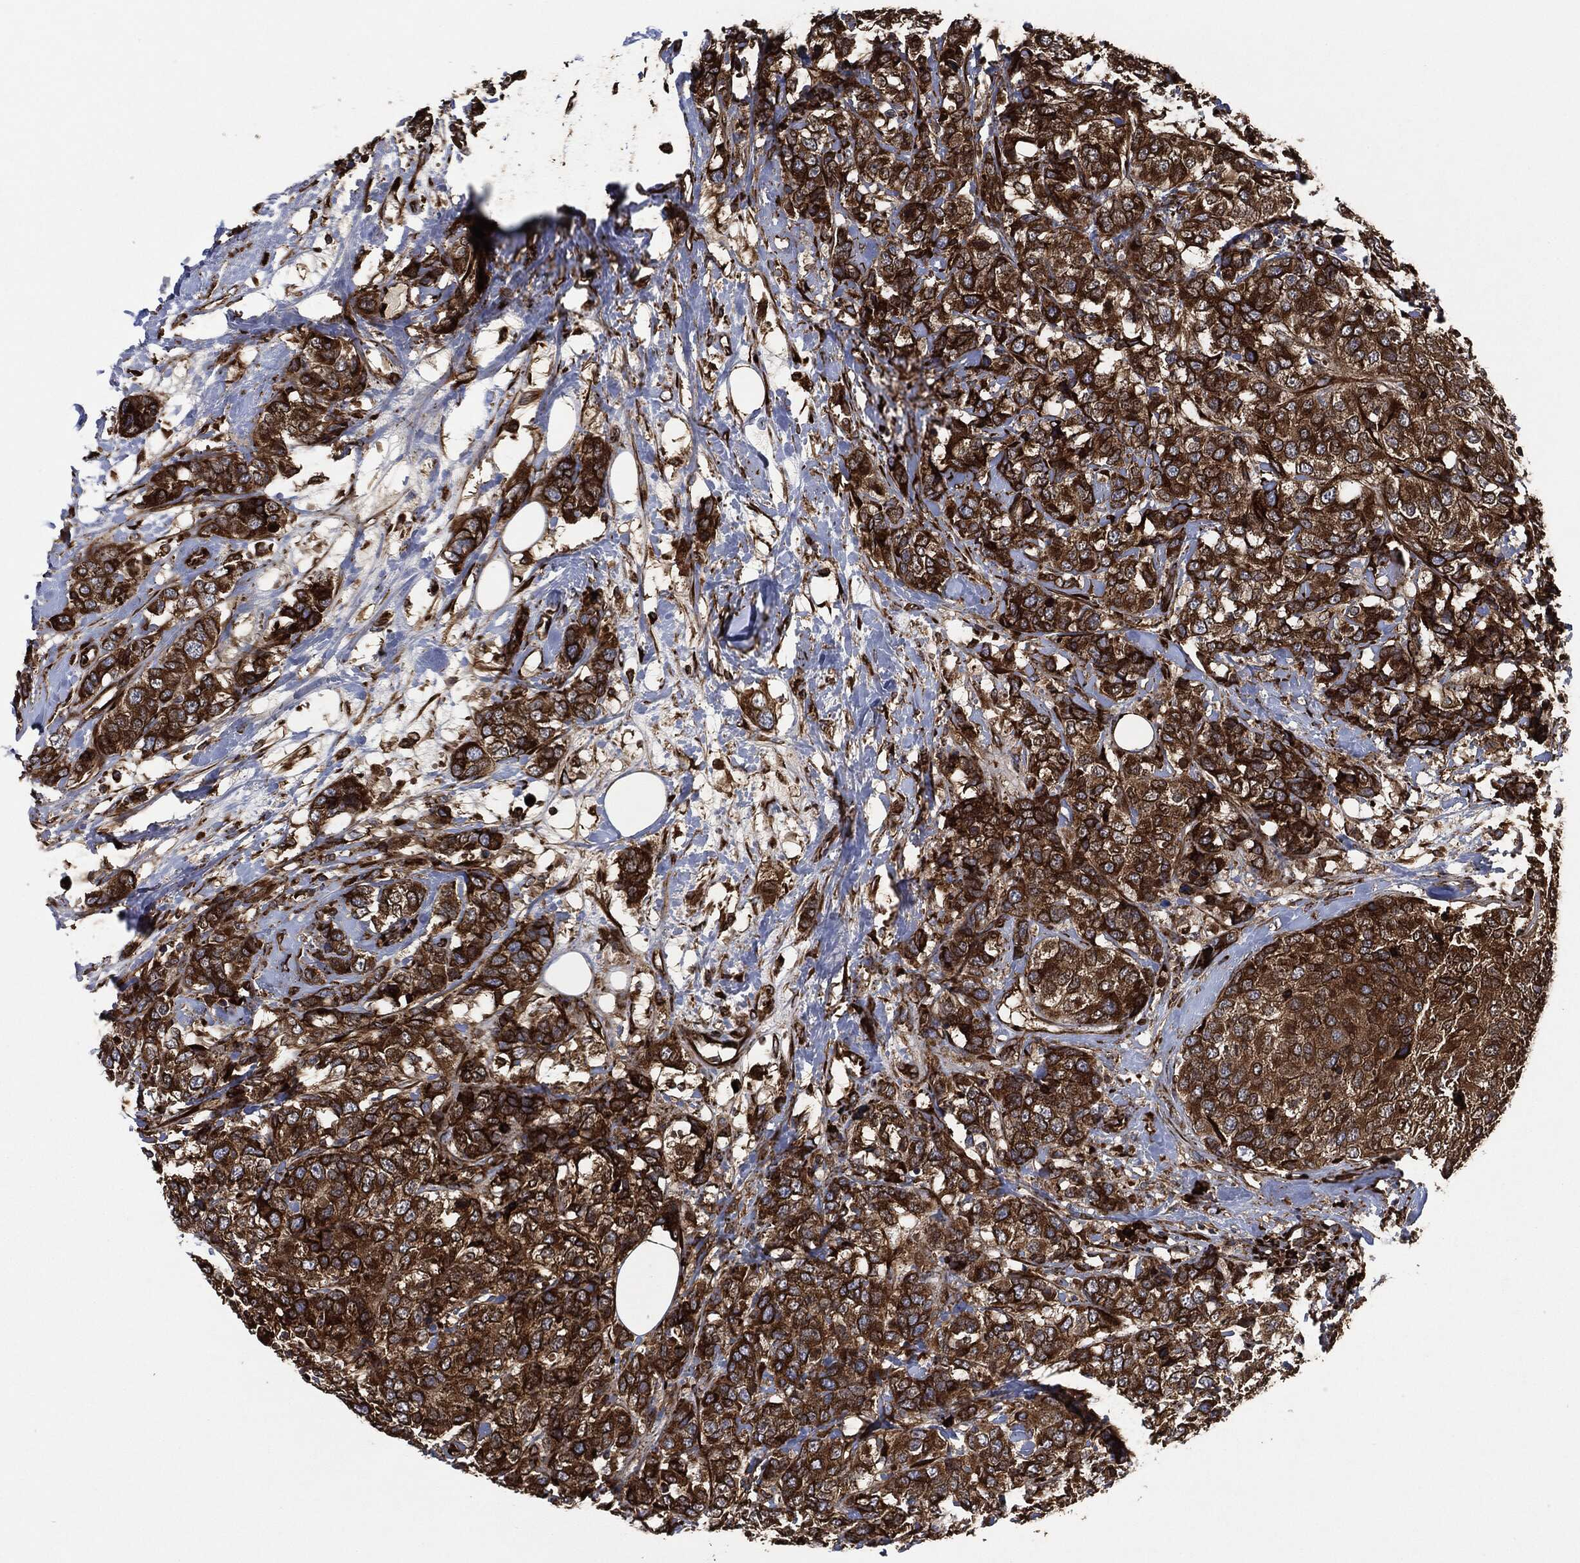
{"staining": {"intensity": "strong", "quantity": ">75%", "location": "cytoplasmic/membranous"}, "tissue": "breast cancer", "cell_type": "Tumor cells", "image_type": "cancer", "snomed": [{"axis": "morphology", "description": "Lobular carcinoma"}, {"axis": "topography", "description": "Breast"}], "caption": "Tumor cells show high levels of strong cytoplasmic/membranous staining in about >75% of cells in human lobular carcinoma (breast).", "gene": "AMFR", "patient": {"sex": "female", "age": 59}}